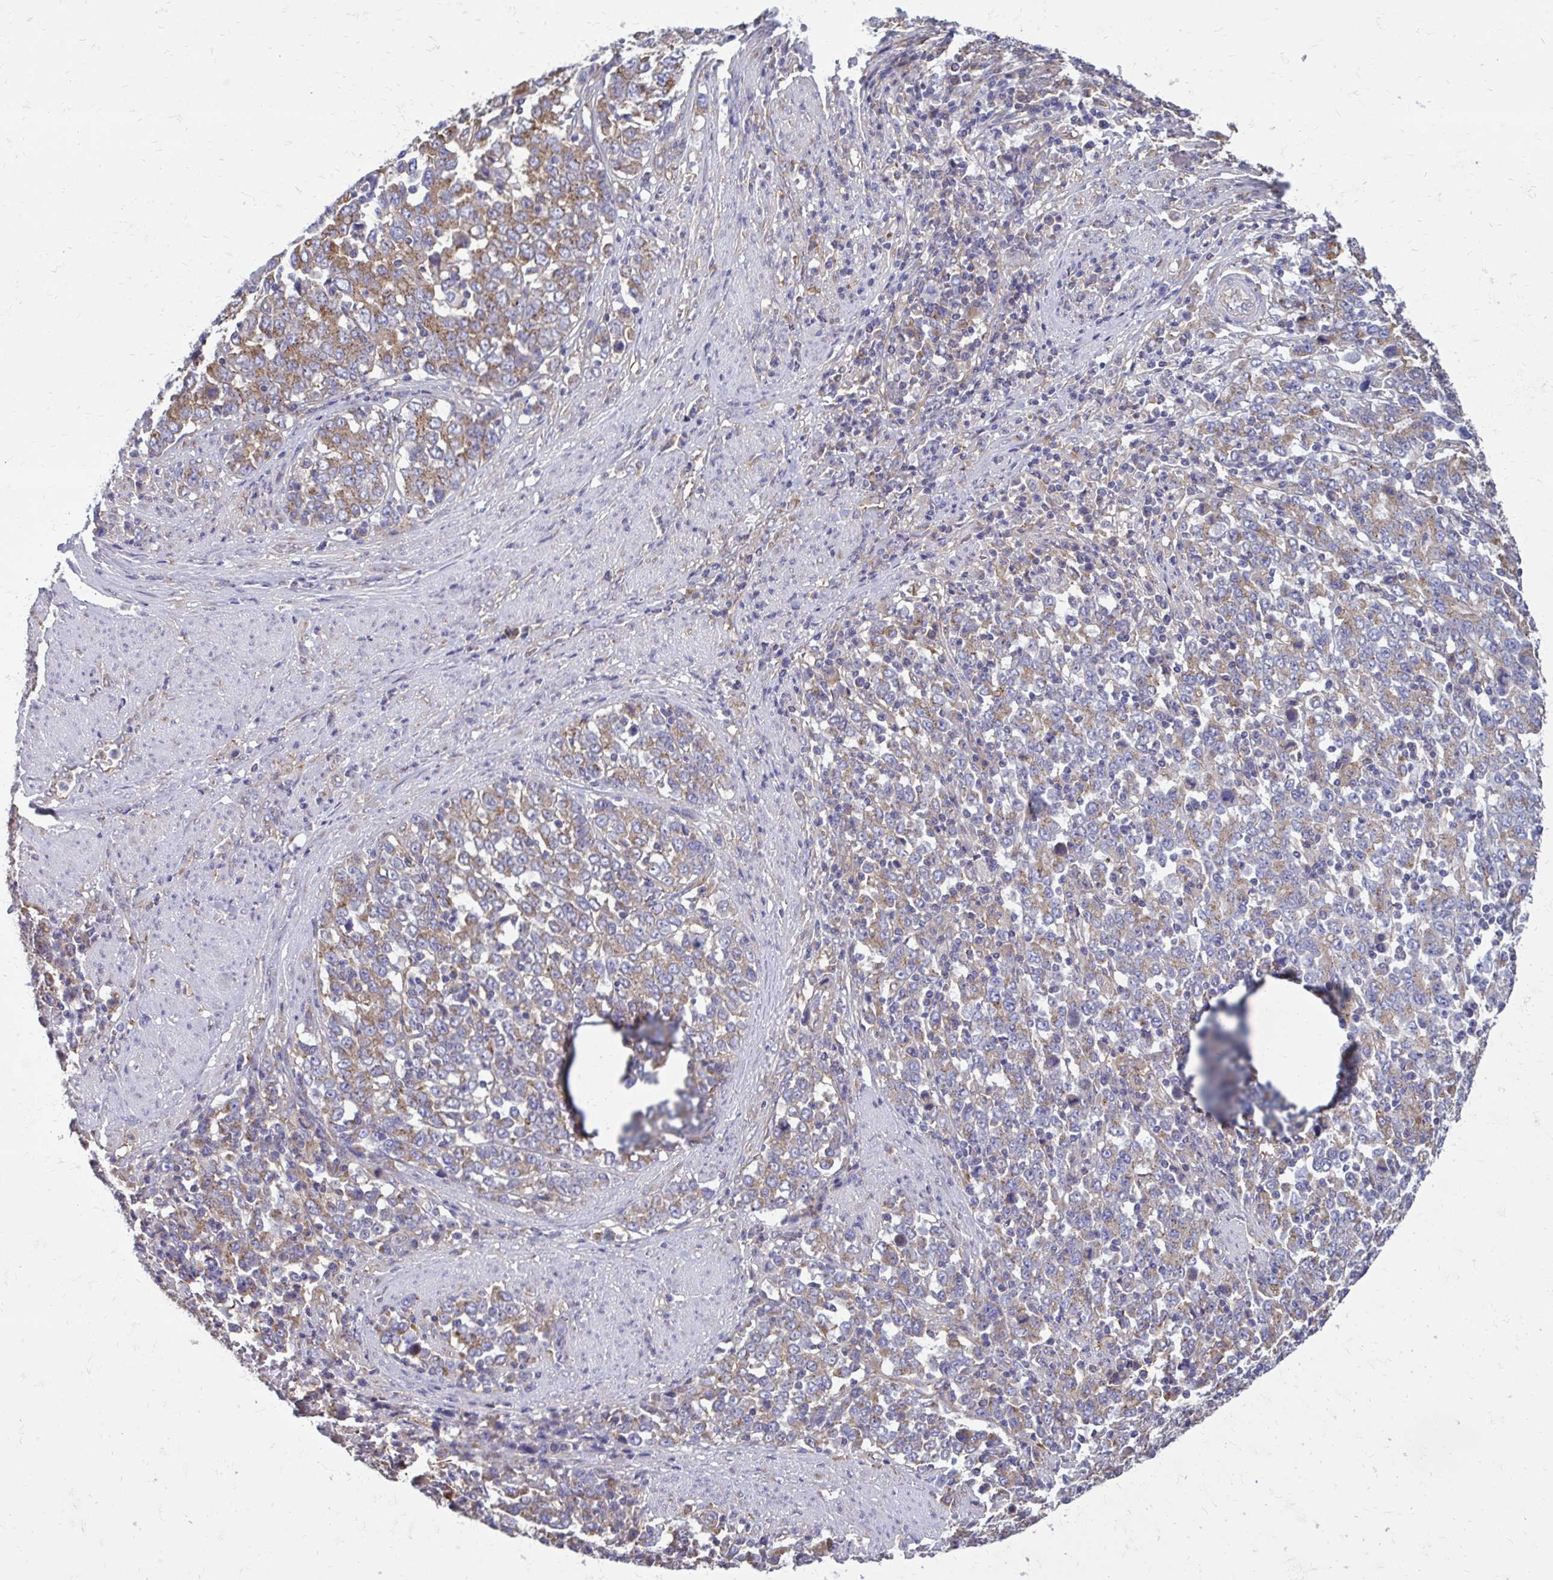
{"staining": {"intensity": "weak", "quantity": "25%-75%", "location": "cytoplasmic/membranous"}, "tissue": "stomach cancer", "cell_type": "Tumor cells", "image_type": "cancer", "snomed": [{"axis": "morphology", "description": "Adenocarcinoma, NOS"}, {"axis": "topography", "description": "Stomach, upper"}], "caption": "High-magnification brightfield microscopy of stomach cancer (adenocarcinoma) stained with DAB (brown) and counterstained with hematoxylin (blue). tumor cells exhibit weak cytoplasmic/membranous expression is appreciated in about25%-75% of cells. Immunohistochemistry stains the protein in brown and the nuclei are stained blue.", "gene": "CLTA", "patient": {"sex": "male", "age": 69}}